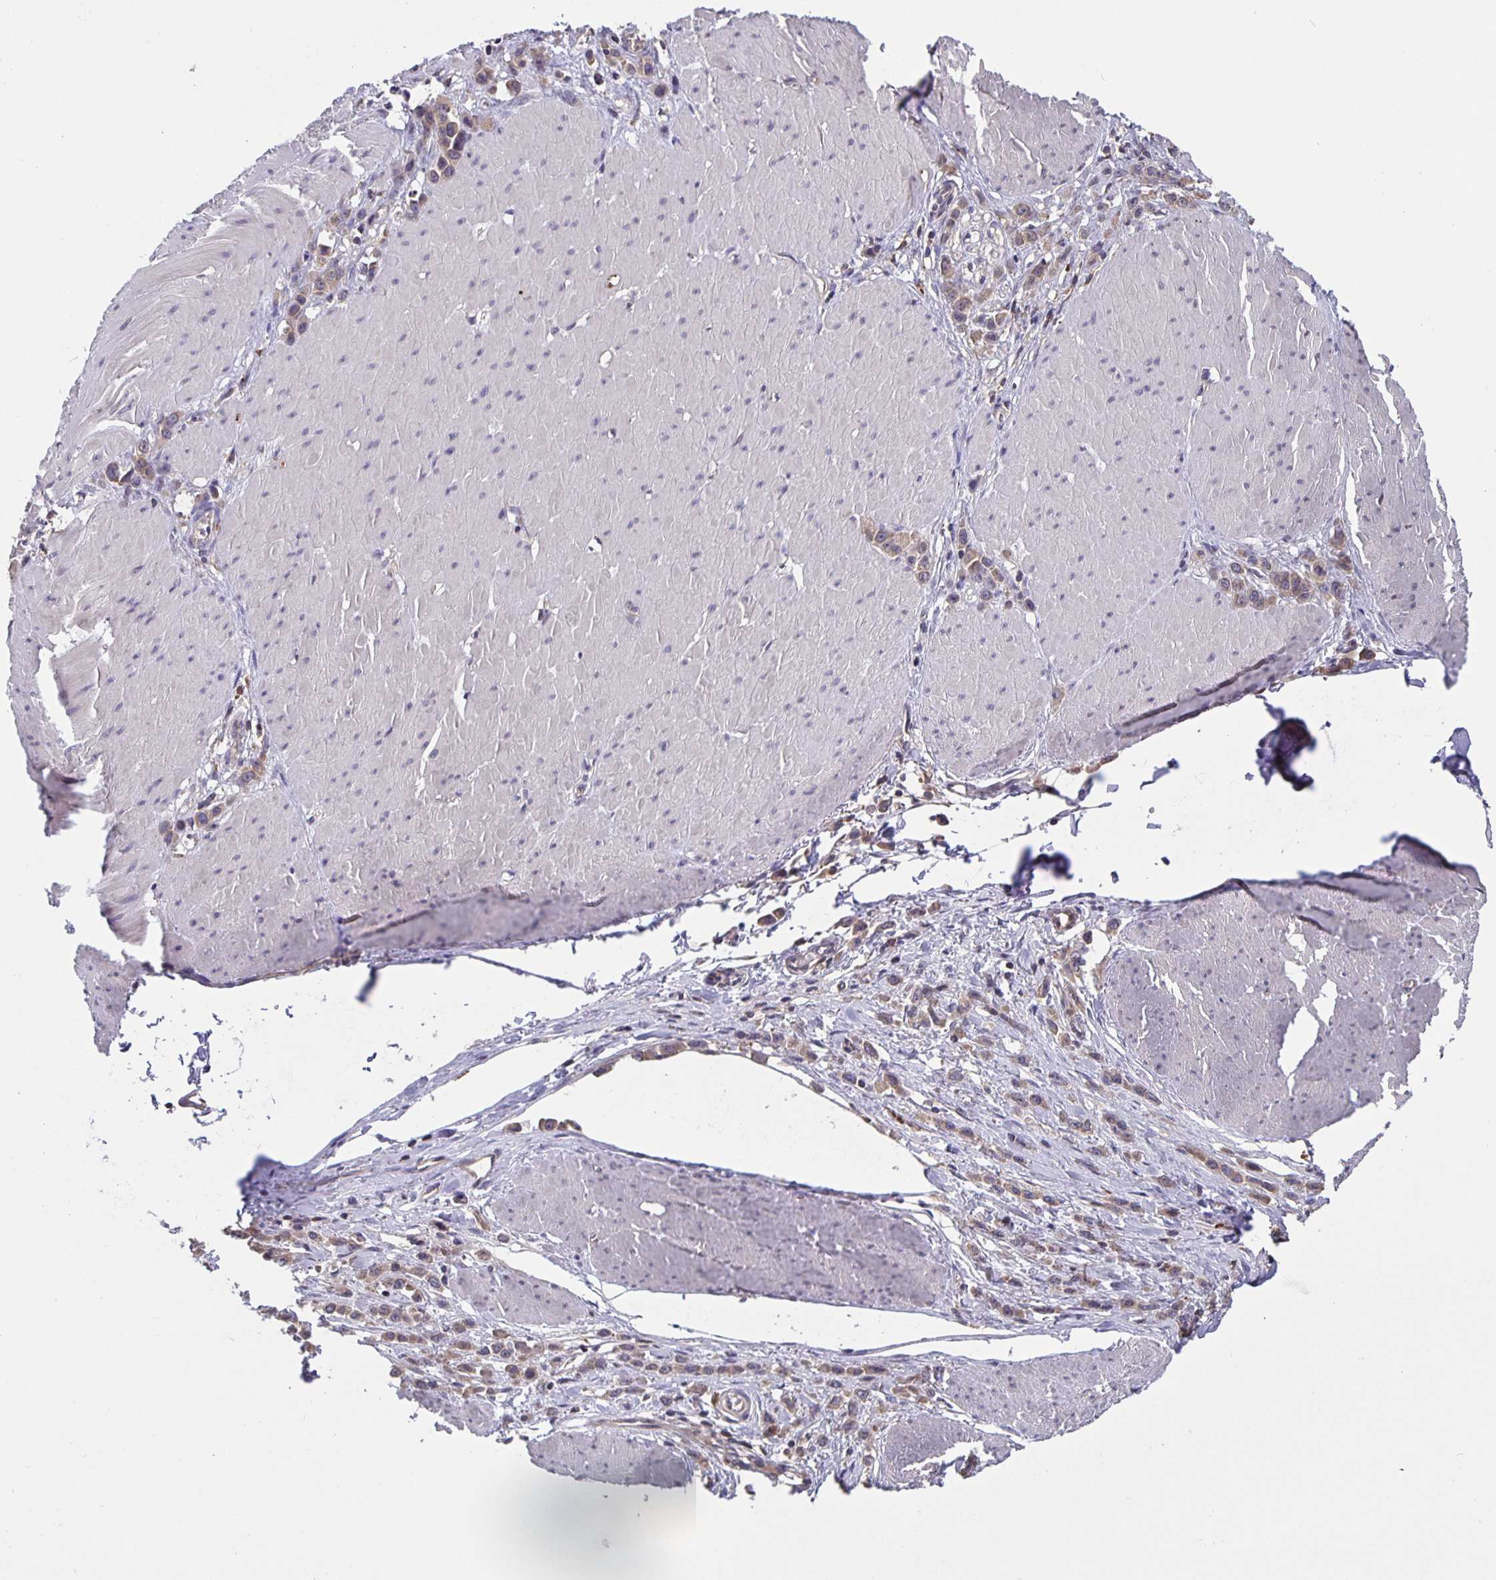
{"staining": {"intensity": "weak", "quantity": ">75%", "location": "cytoplasmic/membranous"}, "tissue": "stomach cancer", "cell_type": "Tumor cells", "image_type": "cancer", "snomed": [{"axis": "morphology", "description": "Adenocarcinoma, NOS"}, {"axis": "topography", "description": "Stomach"}], "caption": "Tumor cells reveal low levels of weak cytoplasmic/membranous positivity in about >75% of cells in stomach cancer (adenocarcinoma).", "gene": "FEM1C", "patient": {"sex": "male", "age": 47}}